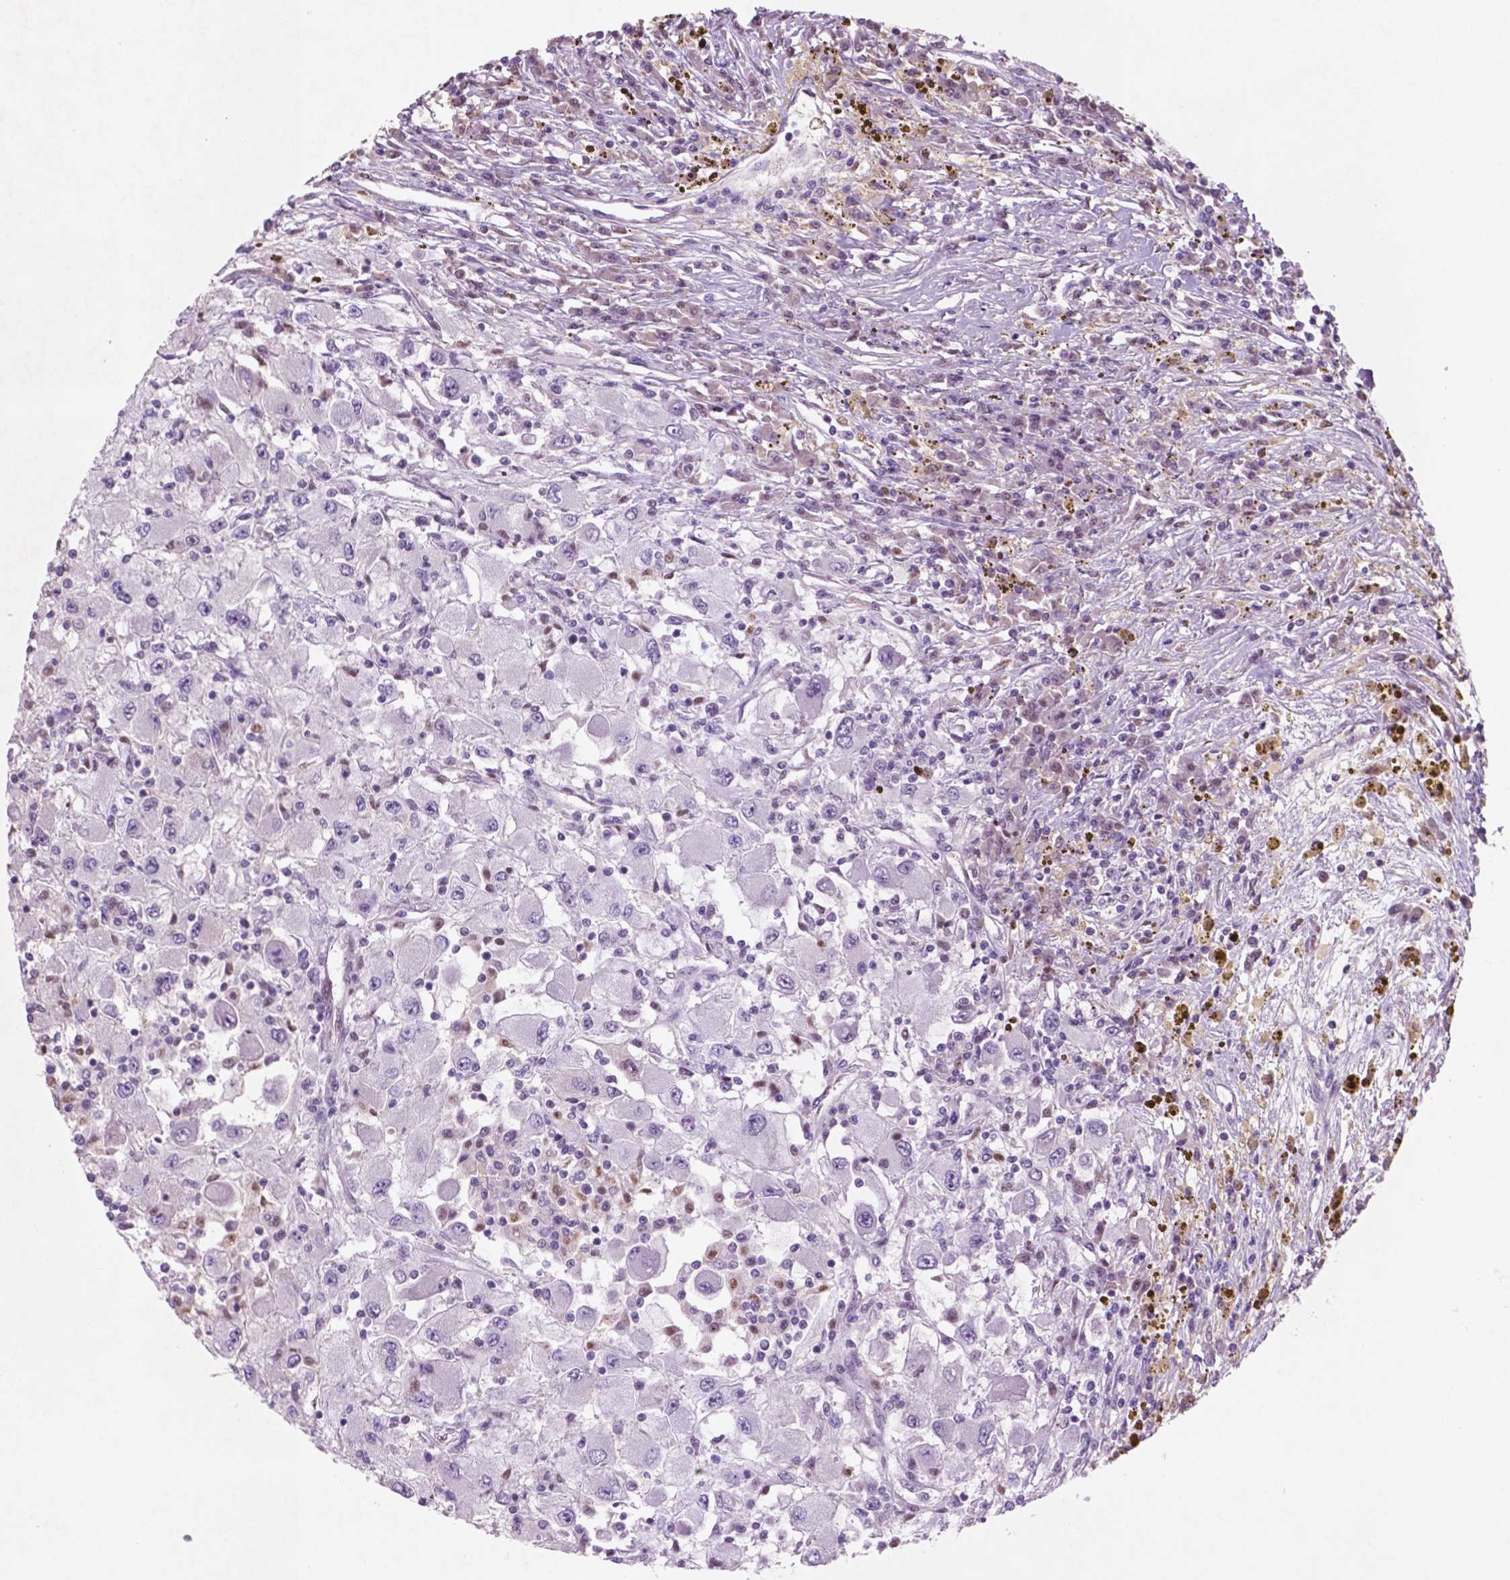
{"staining": {"intensity": "negative", "quantity": "none", "location": "none"}, "tissue": "renal cancer", "cell_type": "Tumor cells", "image_type": "cancer", "snomed": [{"axis": "morphology", "description": "Adenocarcinoma, NOS"}, {"axis": "topography", "description": "Kidney"}], "caption": "IHC of human adenocarcinoma (renal) reveals no positivity in tumor cells.", "gene": "CTR9", "patient": {"sex": "female", "age": 67}}